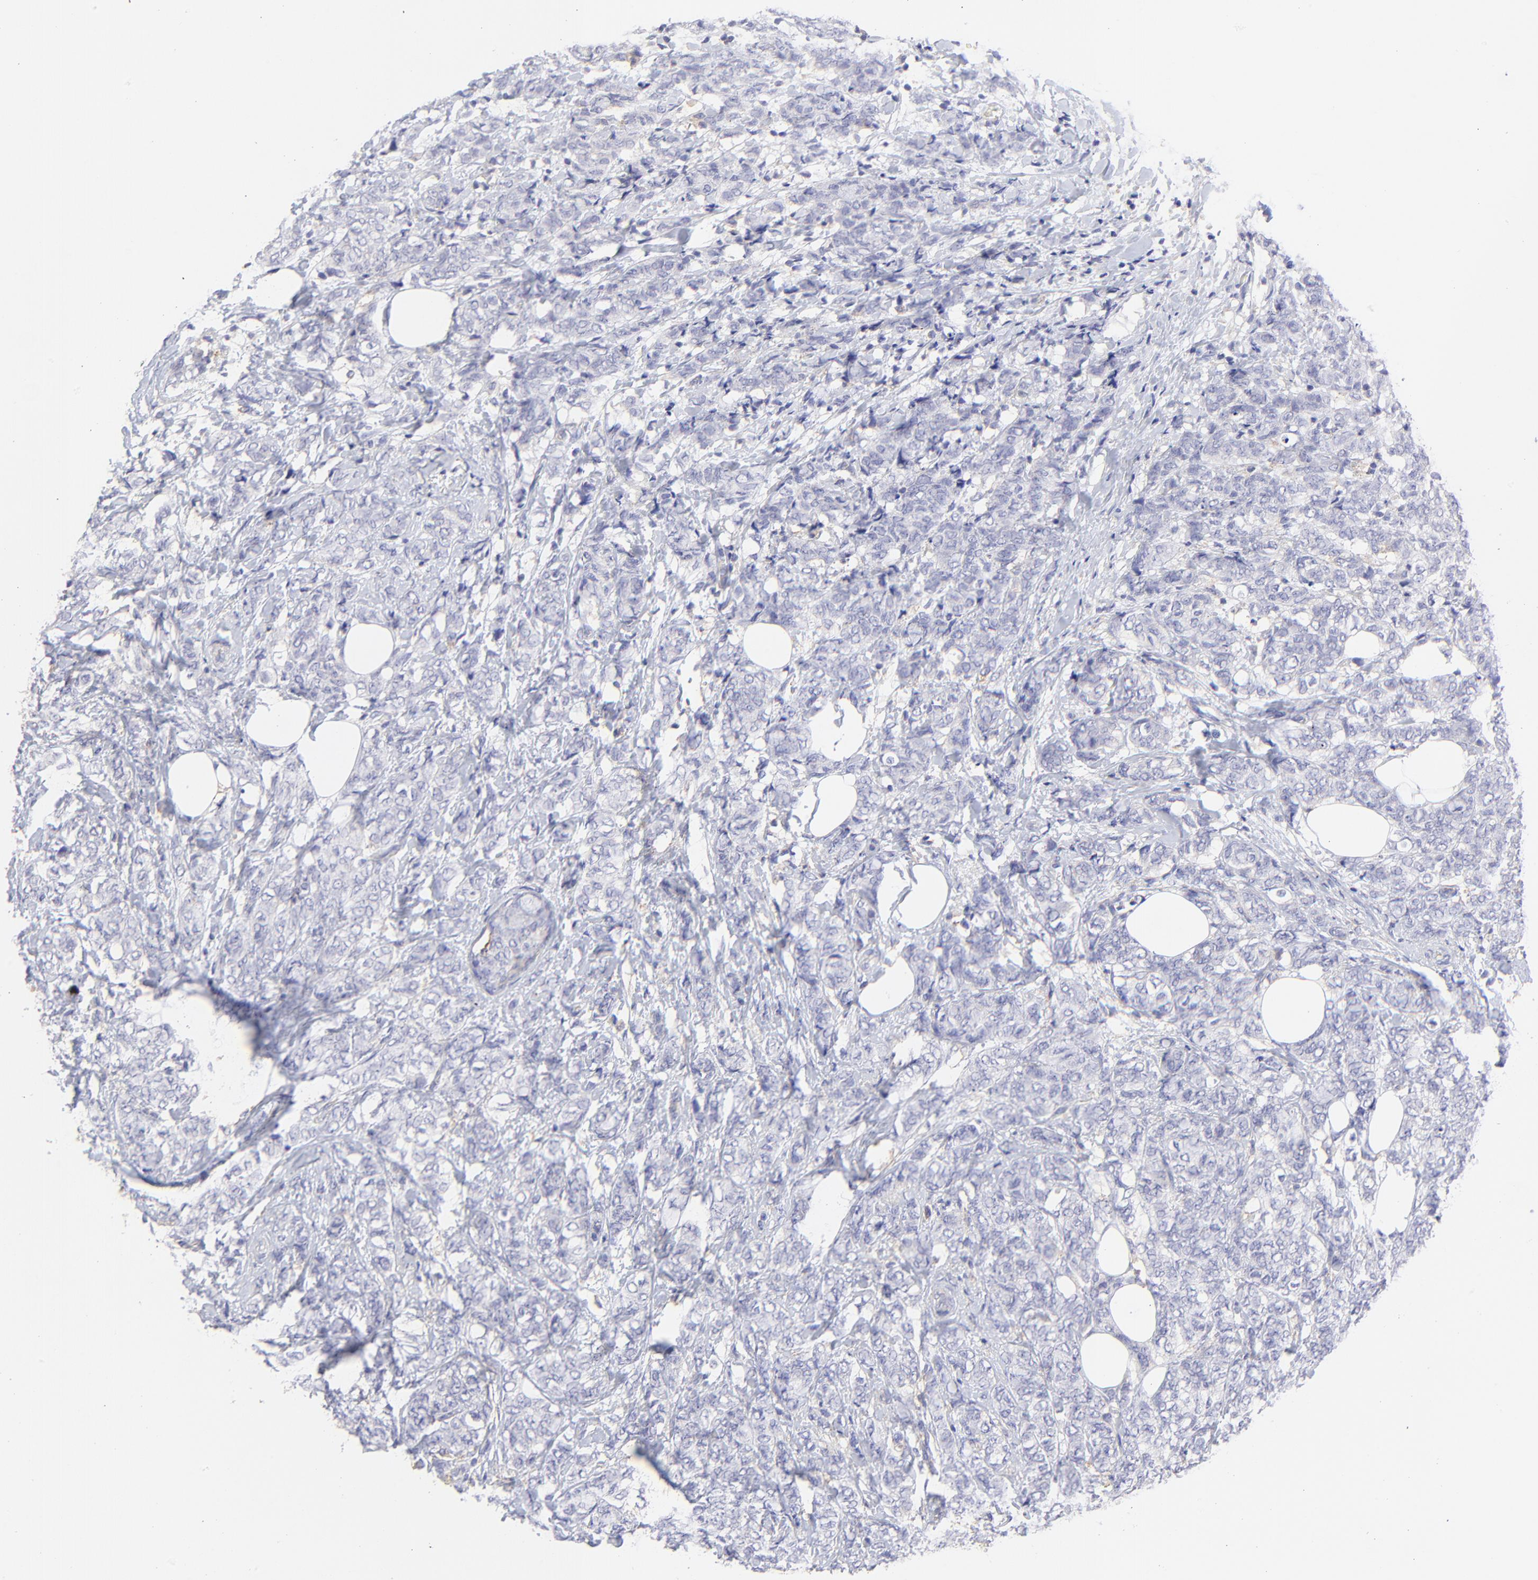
{"staining": {"intensity": "negative", "quantity": "none", "location": "none"}, "tissue": "breast cancer", "cell_type": "Tumor cells", "image_type": "cancer", "snomed": [{"axis": "morphology", "description": "Lobular carcinoma"}, {"axis": "topography", "description": "Breast"}], "caption": "The immunohistochemistry micrograph has no significant positivity in tumor cells of breast lobular carcinoma tissue.", "gene": "LHFPL1", "patient": {"sex": "female", "age": 60}}